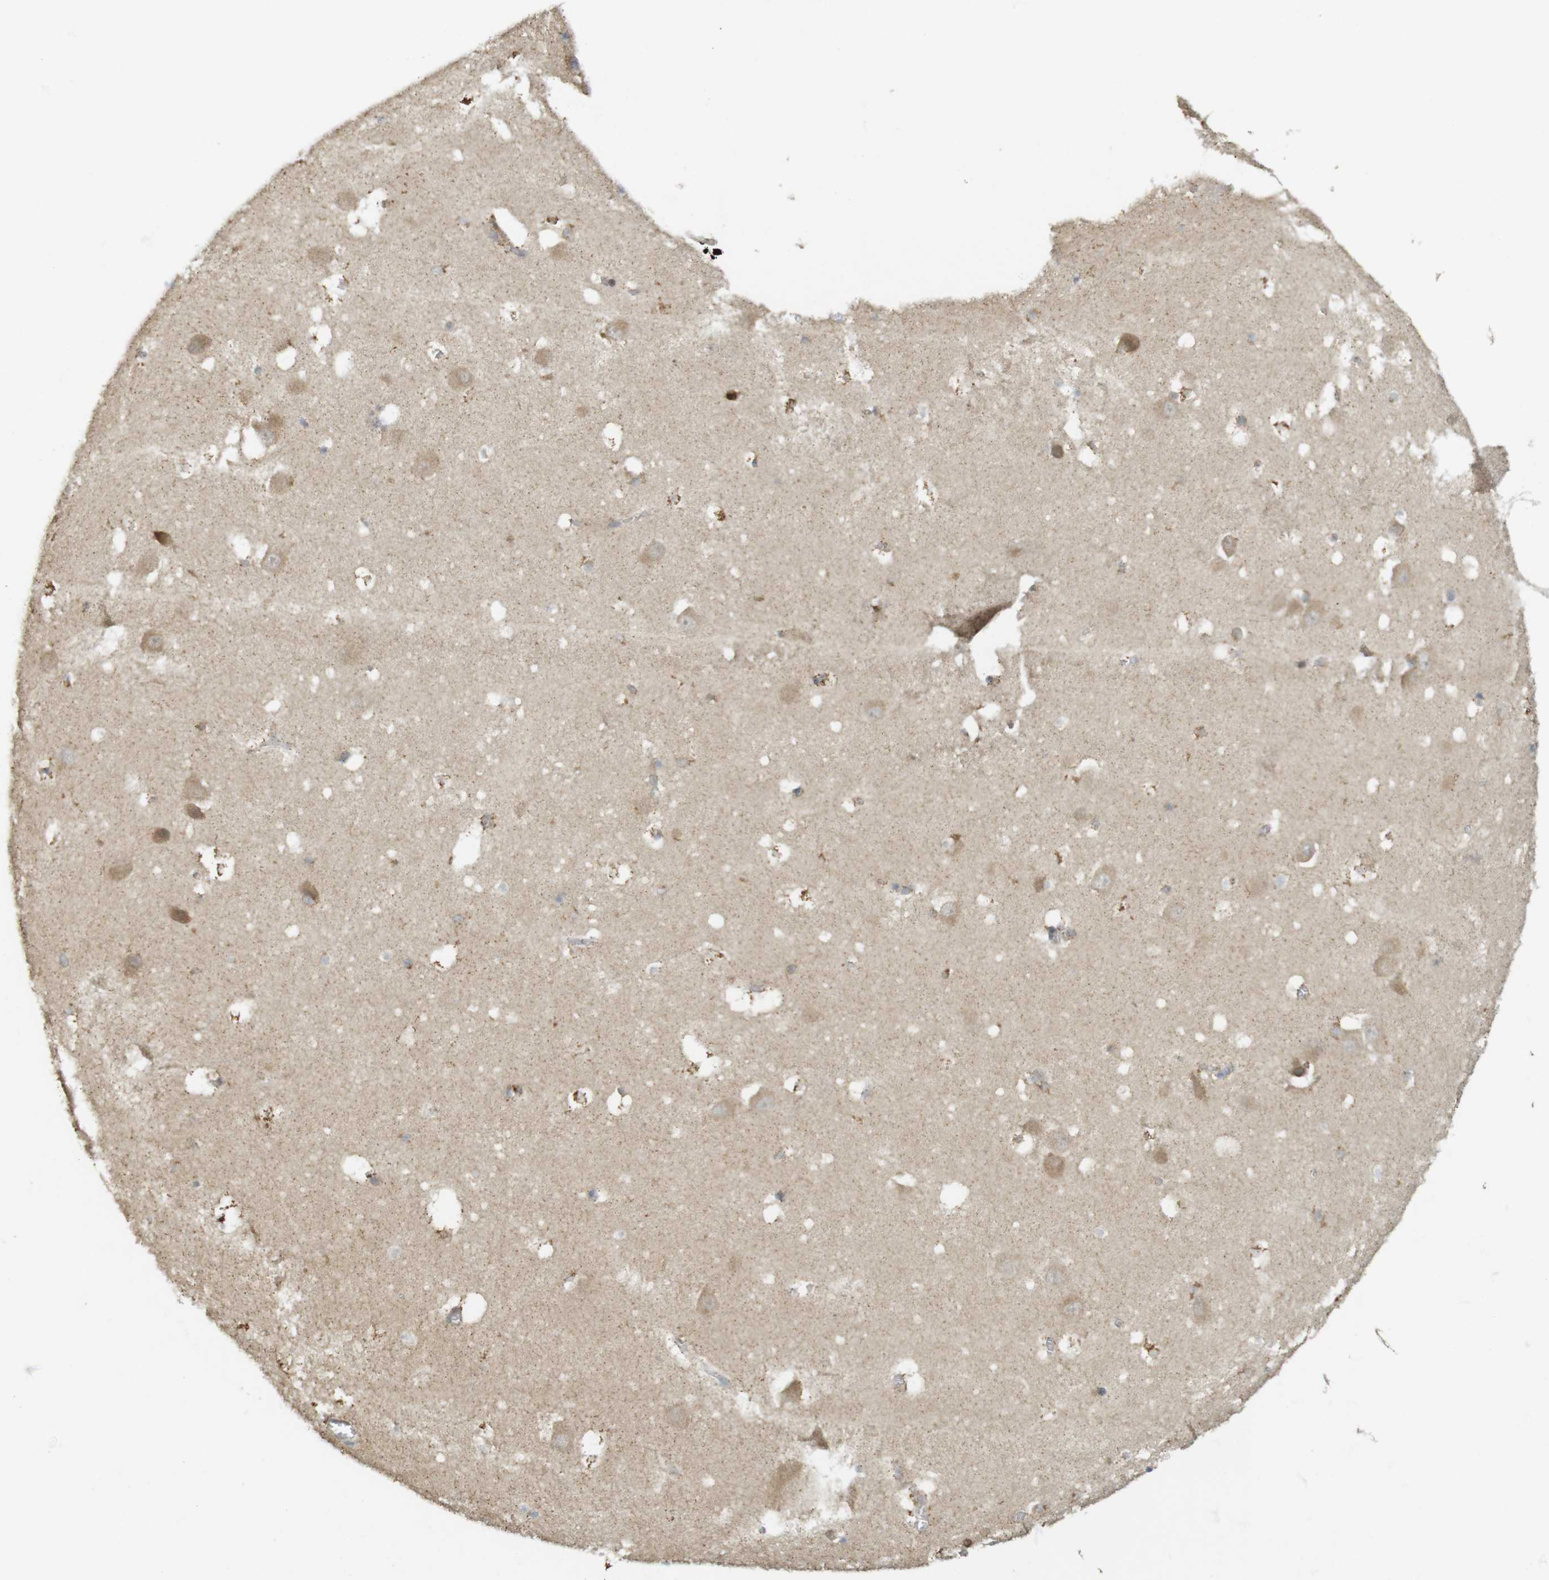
{"staining": {"intensity": "moderate", "quantity": "25%-75%", "location": "cytoplasmic/membranous"}, "tissue": "hippocampus", "cell_type": "Glial cells", "image_type": "normal", "snomed": [{"axis": "morphology", "description": "Normal tissue, NOS"}, {"axis": "topography", "description": "Hippocampus"}], "caption": "Protein positivity by IHC demonstrates moderate cytoplasmic/membranous positivity in approximately 25%-75% of glial cells in benign hippocampus.", "gene": "CLRN3", "patient": {"sex": "male", "age": 45}}